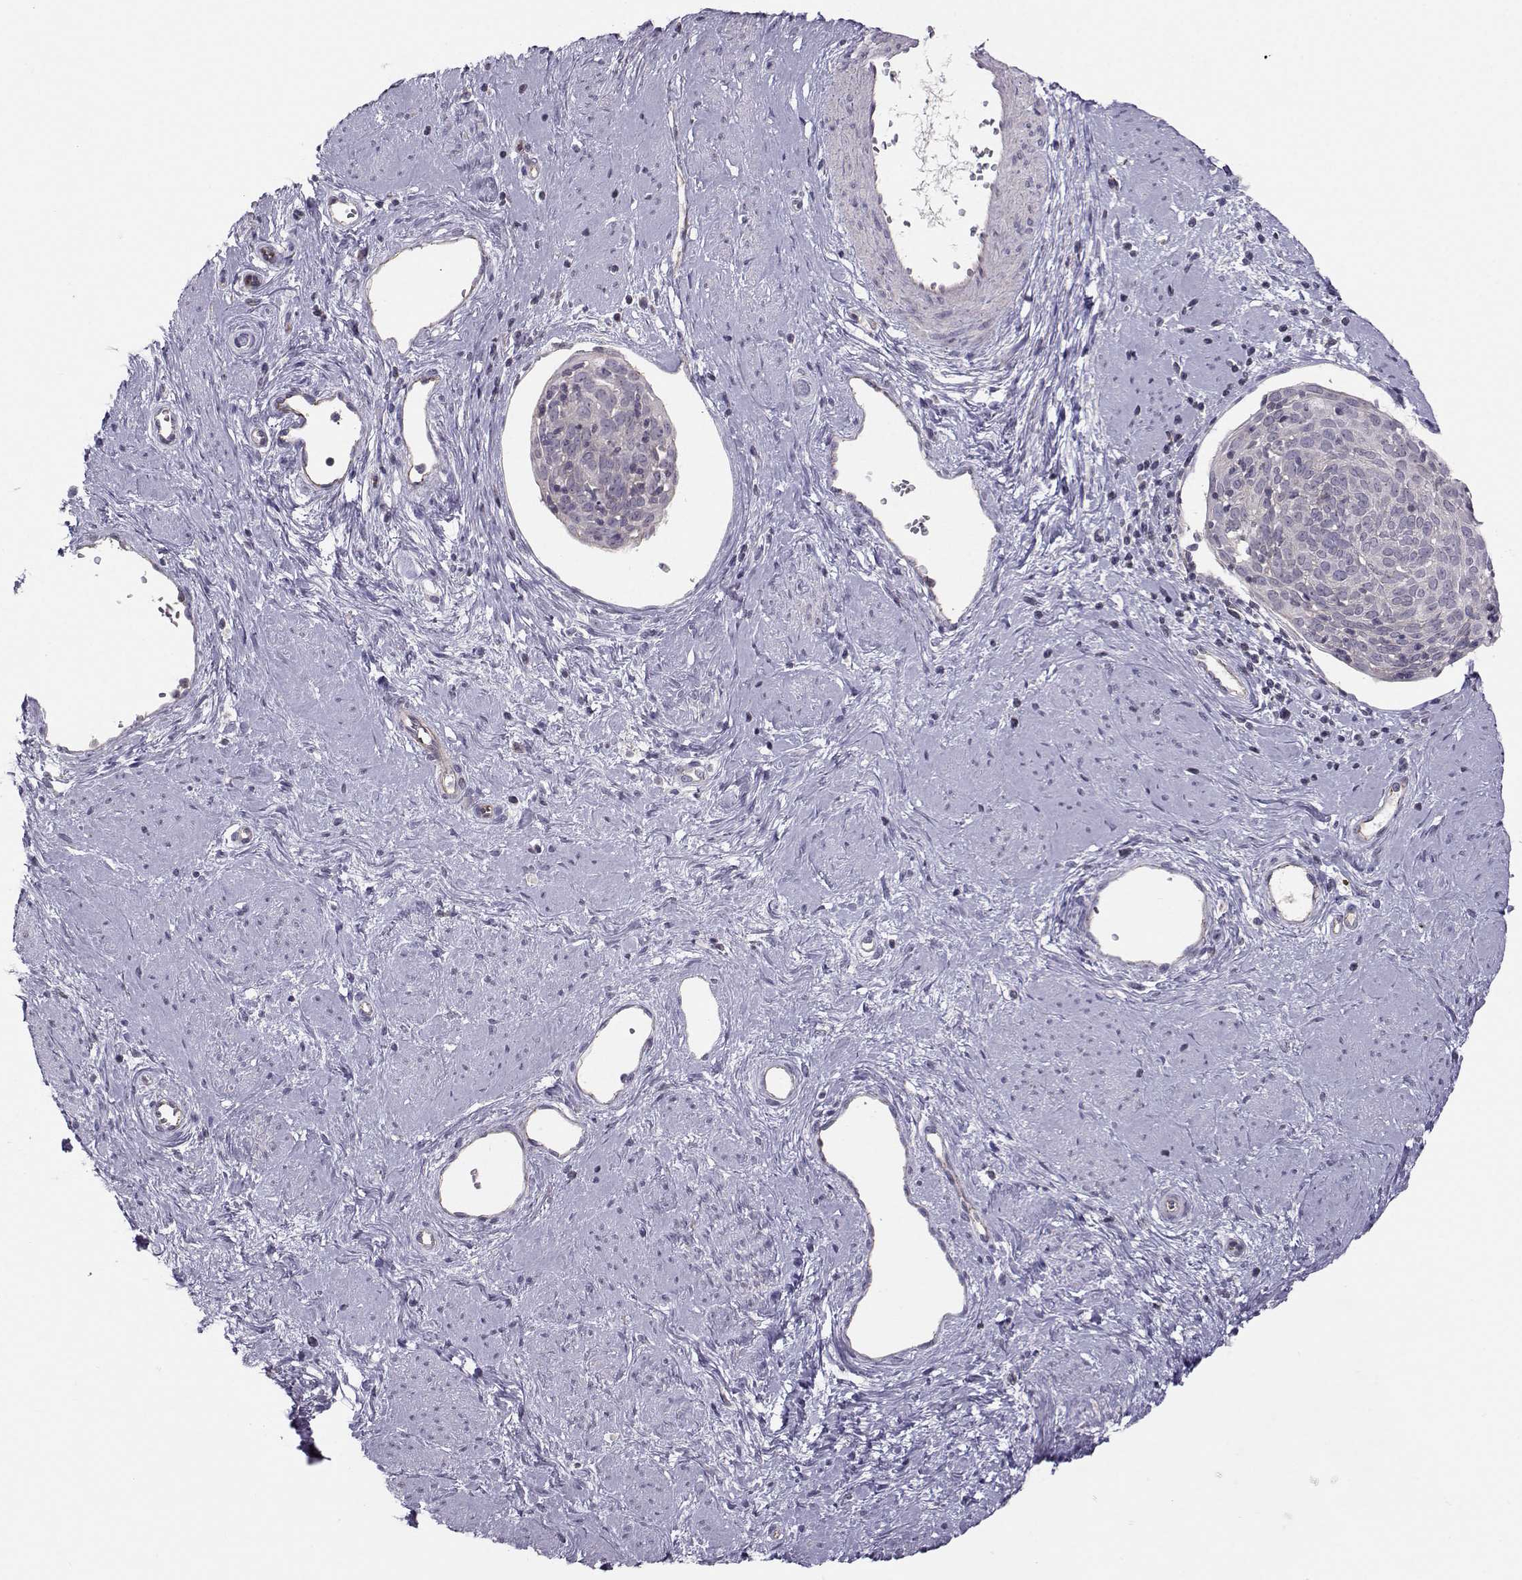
{"staining": {"intensity": "negative", "quantity": "none", "location": "none"}, "tissue": "cervical cancer", "cell_type": "Tumor cells", "image_type": "cancer", "snomed": [{"axis": "morphology", "description": "Squamous cell carcinoma, NOS"}, {"axis": "topography", "description": "Cervix"}], "caption": "High power microscopy micrograph of an immunohistochemistry (IHC) image of cervical squamous cell carcinoma, revealing no significant expression in tumor cells.", "gene": "MAST1", "patient": {"sex": "female", "age": 39}}